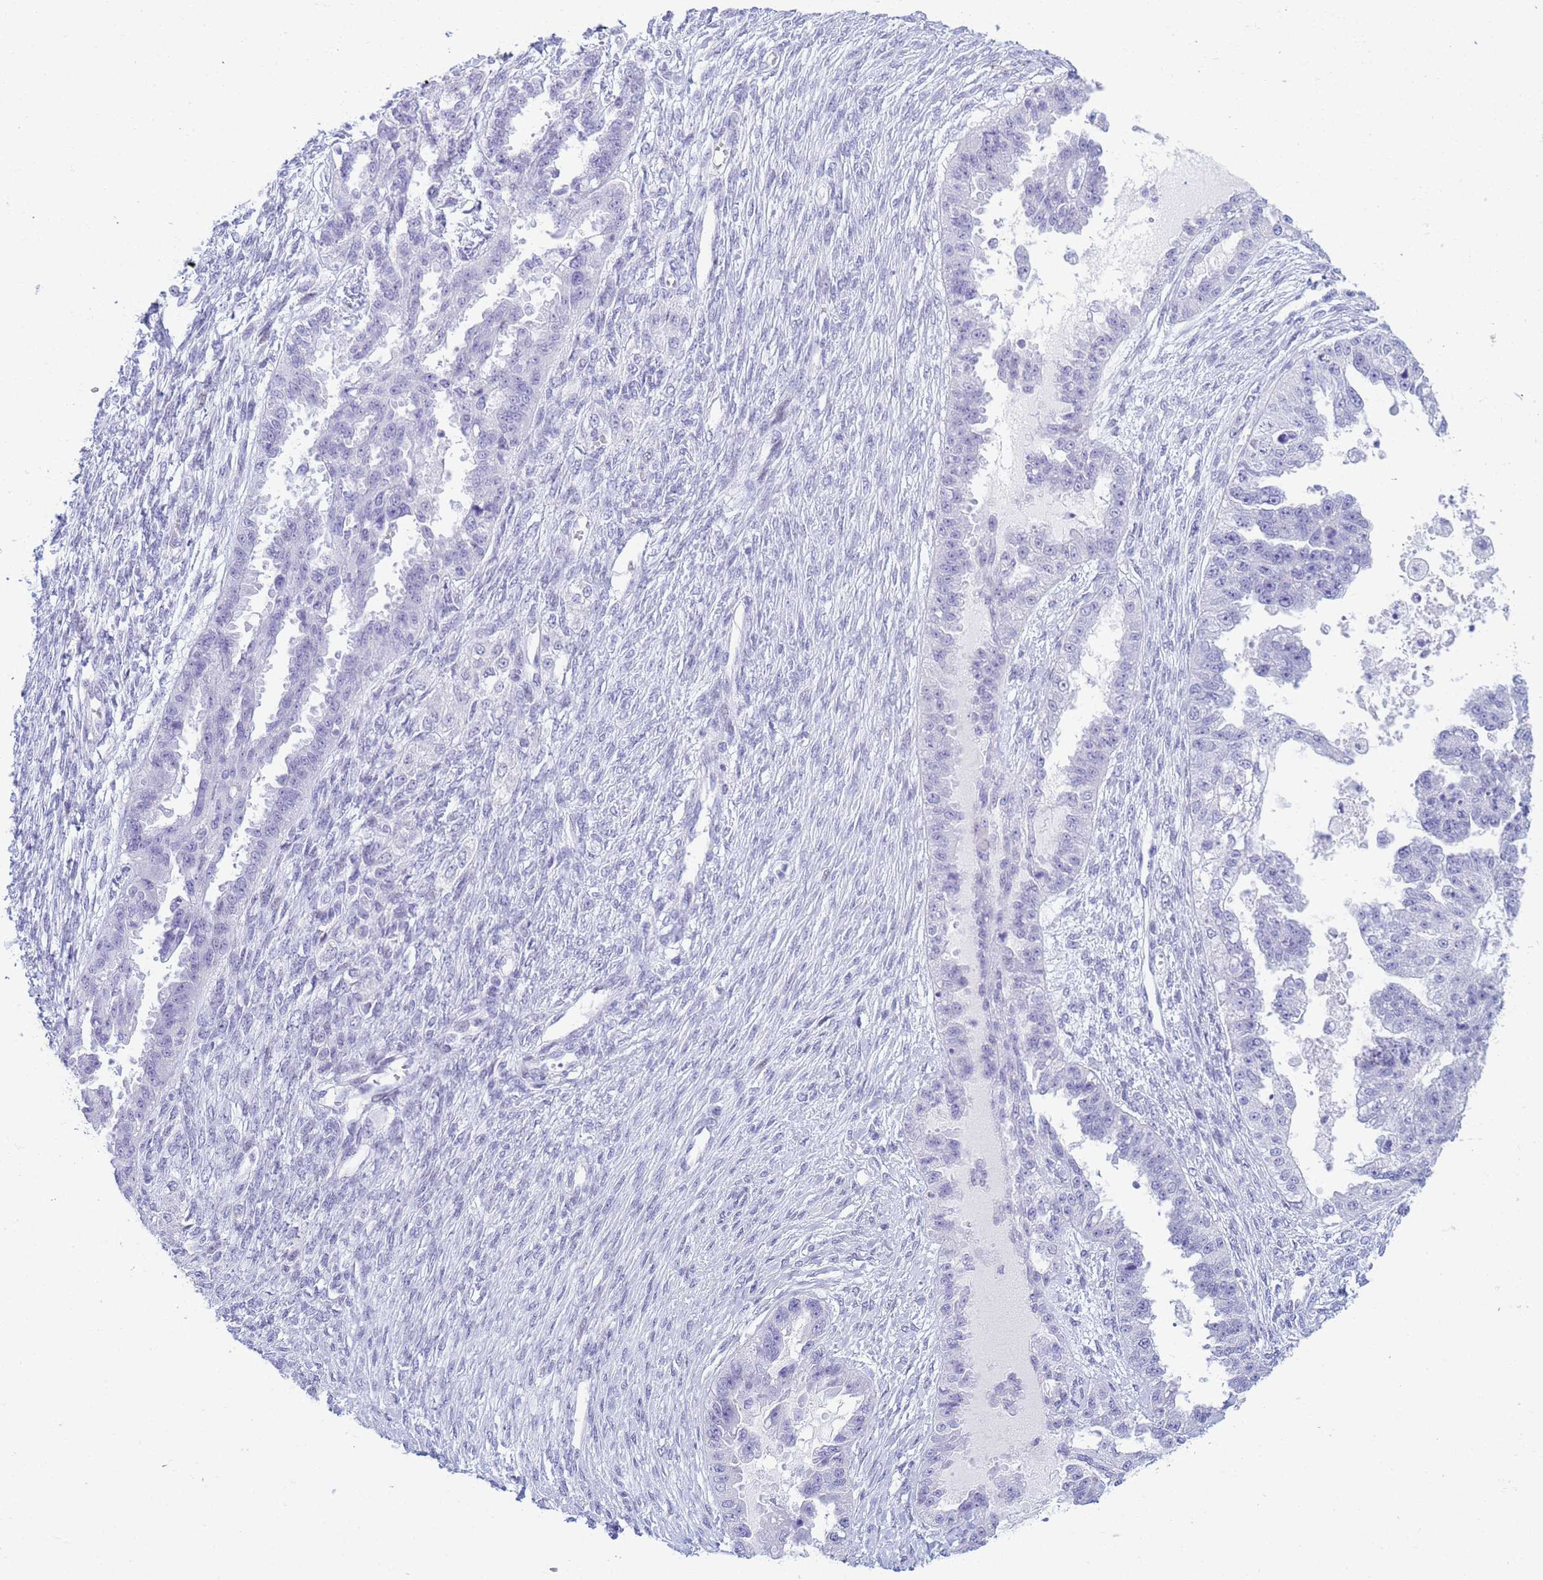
{"staining": {"intensity": "negative", "quantity": "none", "location": "none"}, "tissue": "ovarian cancer", "cell_type": "Tumor cells", "image_type": "cancer", "snomed": [{"axis": "morphology", "description": "Cystadenocarcinoma, serous, NOS"}, {"axis": "topography", "description": "Ovary"}], "caption": "Immunohistochemical staining of ovarian serous cystadenocarcinoma shows no significant positivity in tumor cells.", "gene": "SNX20", "patient": {"sex": "female", "age": 58}}